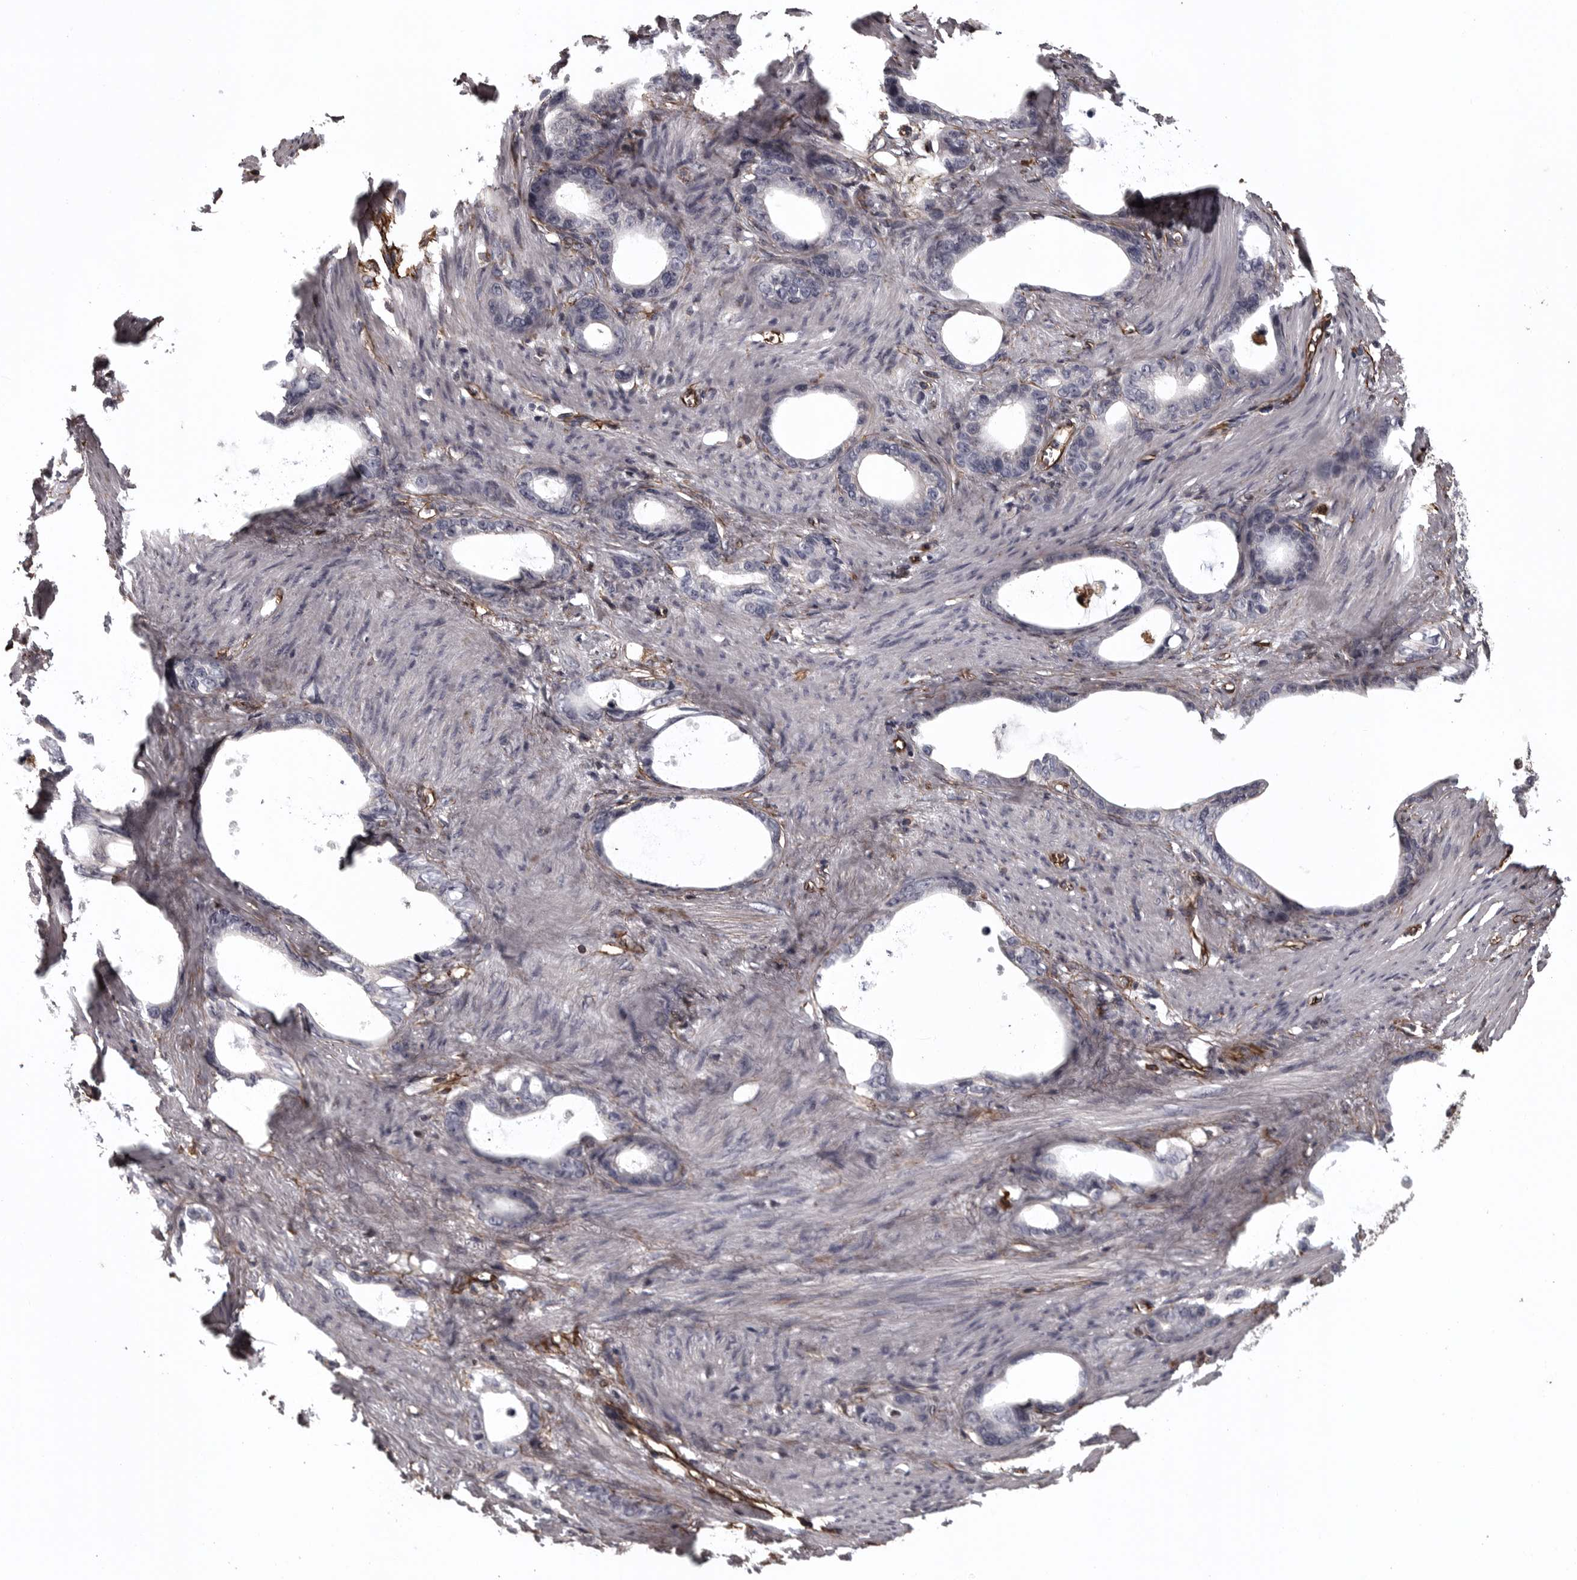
{"staining": {"intensity": "negative", "quantity": "none", "location": "none"}, "tissue": "stomach cancer", "cell_type": "Tumor cells", "image_type": "cancer", "snomed": [{"axis": "morphology", "description": "Adenocarcinoma, NOS"}, {"axis": "topography", "description": "Stomach"}], "caption": "Tumor cells are negative for brown protein staining in stomach adenocarcinoma.", "gene": "FAAP100", "patient": {"sex": "female", "age": 75}}